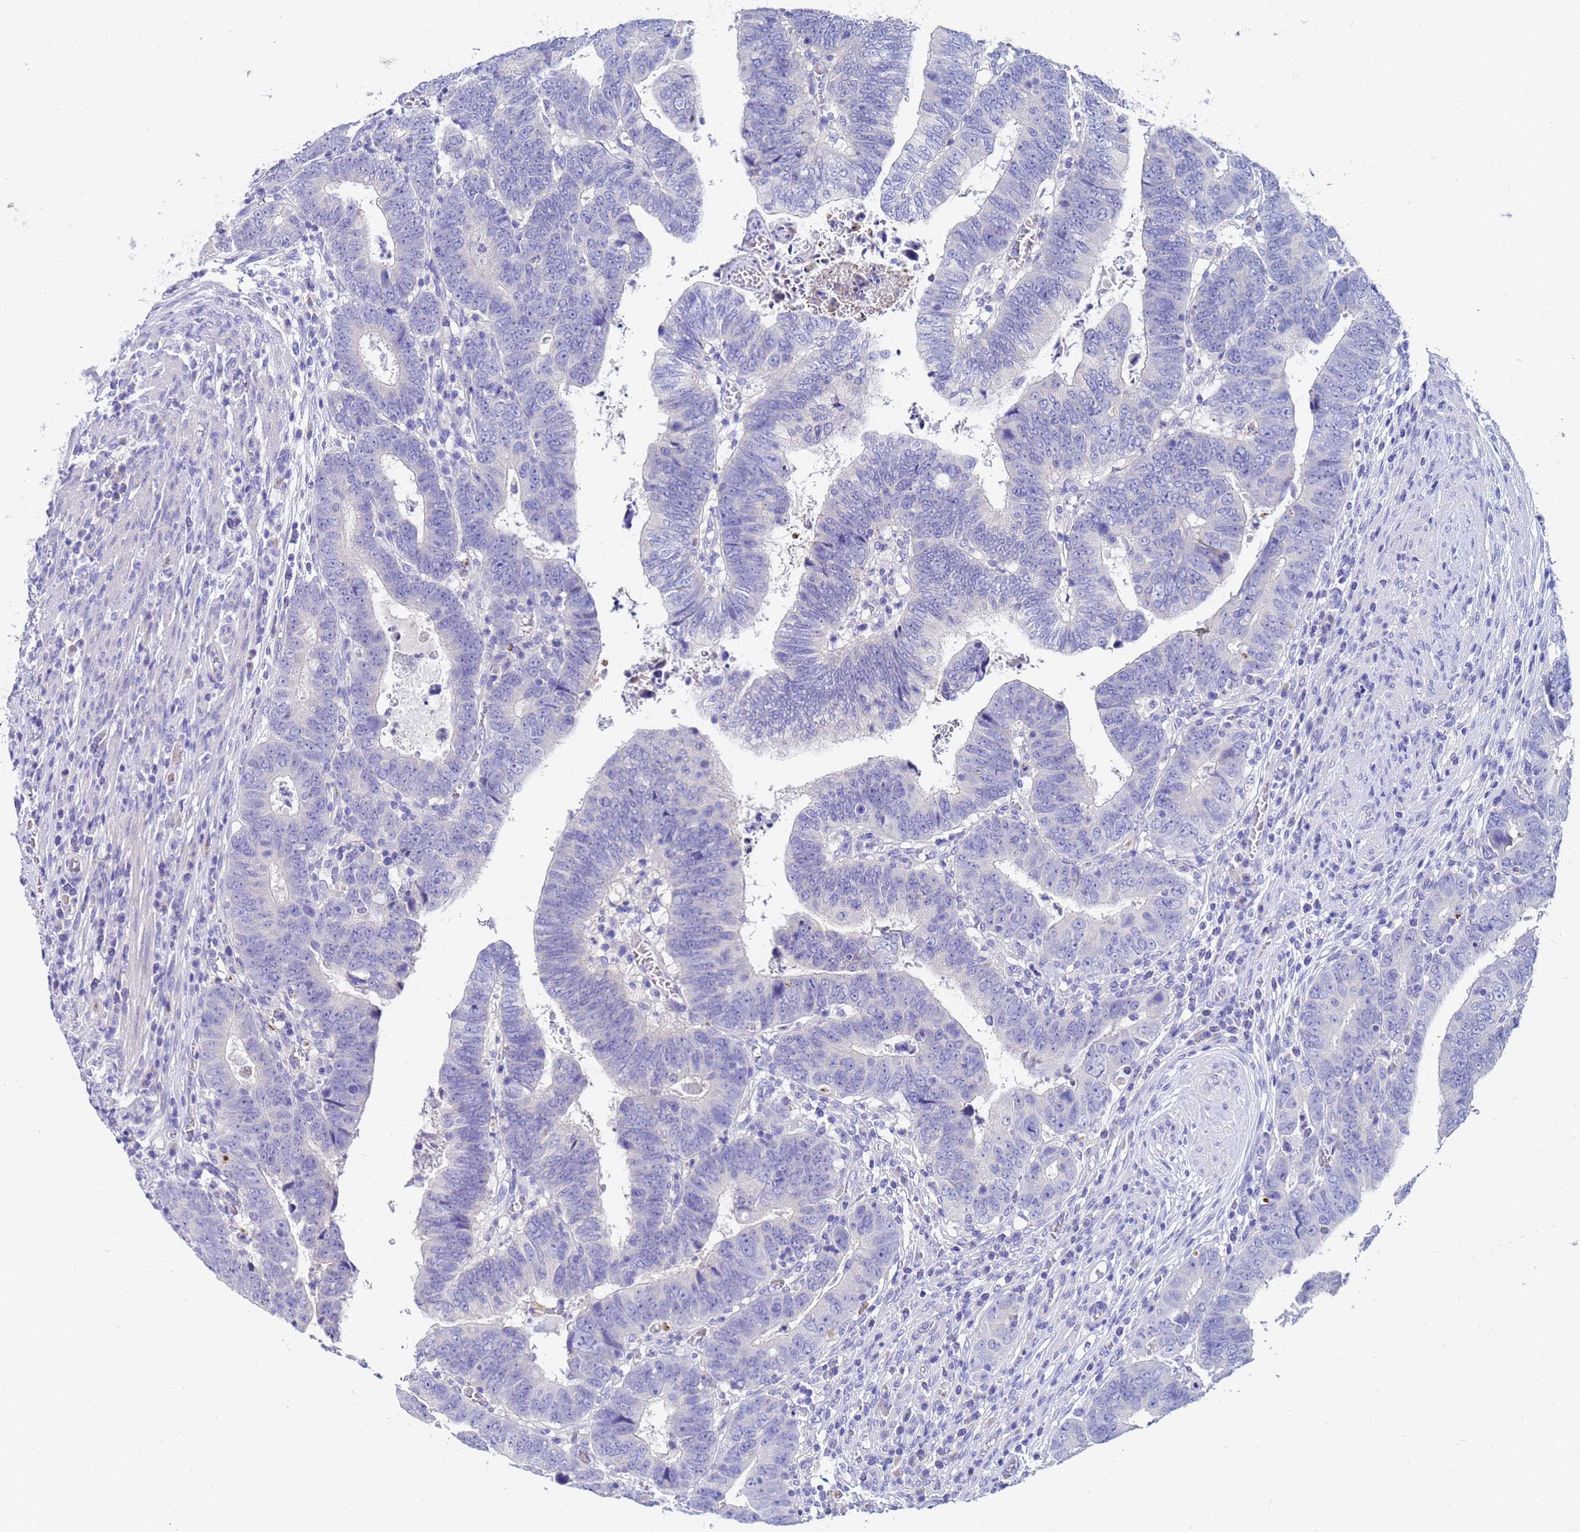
{"staining": {"intensity": "negative", "quantity": "none", "location": "none"}, "tissue": "colorectal cancer", "cell_type": "Tumor cells", "image_type": "cancer", "snomed": [{"axis": "morphology", "description": "Normal tissue, NOS"}, {"axis": "morphology", "description": "Adenocarcinoma, NOS"}, {"axis": "topography", "description": "Rectum"}], "caption": "Tumor cells are negative for protein expression in human colorectal adenocarcinoma.", "gene": "C2orf72", "patient": {"sex": "female", "age": 65}}